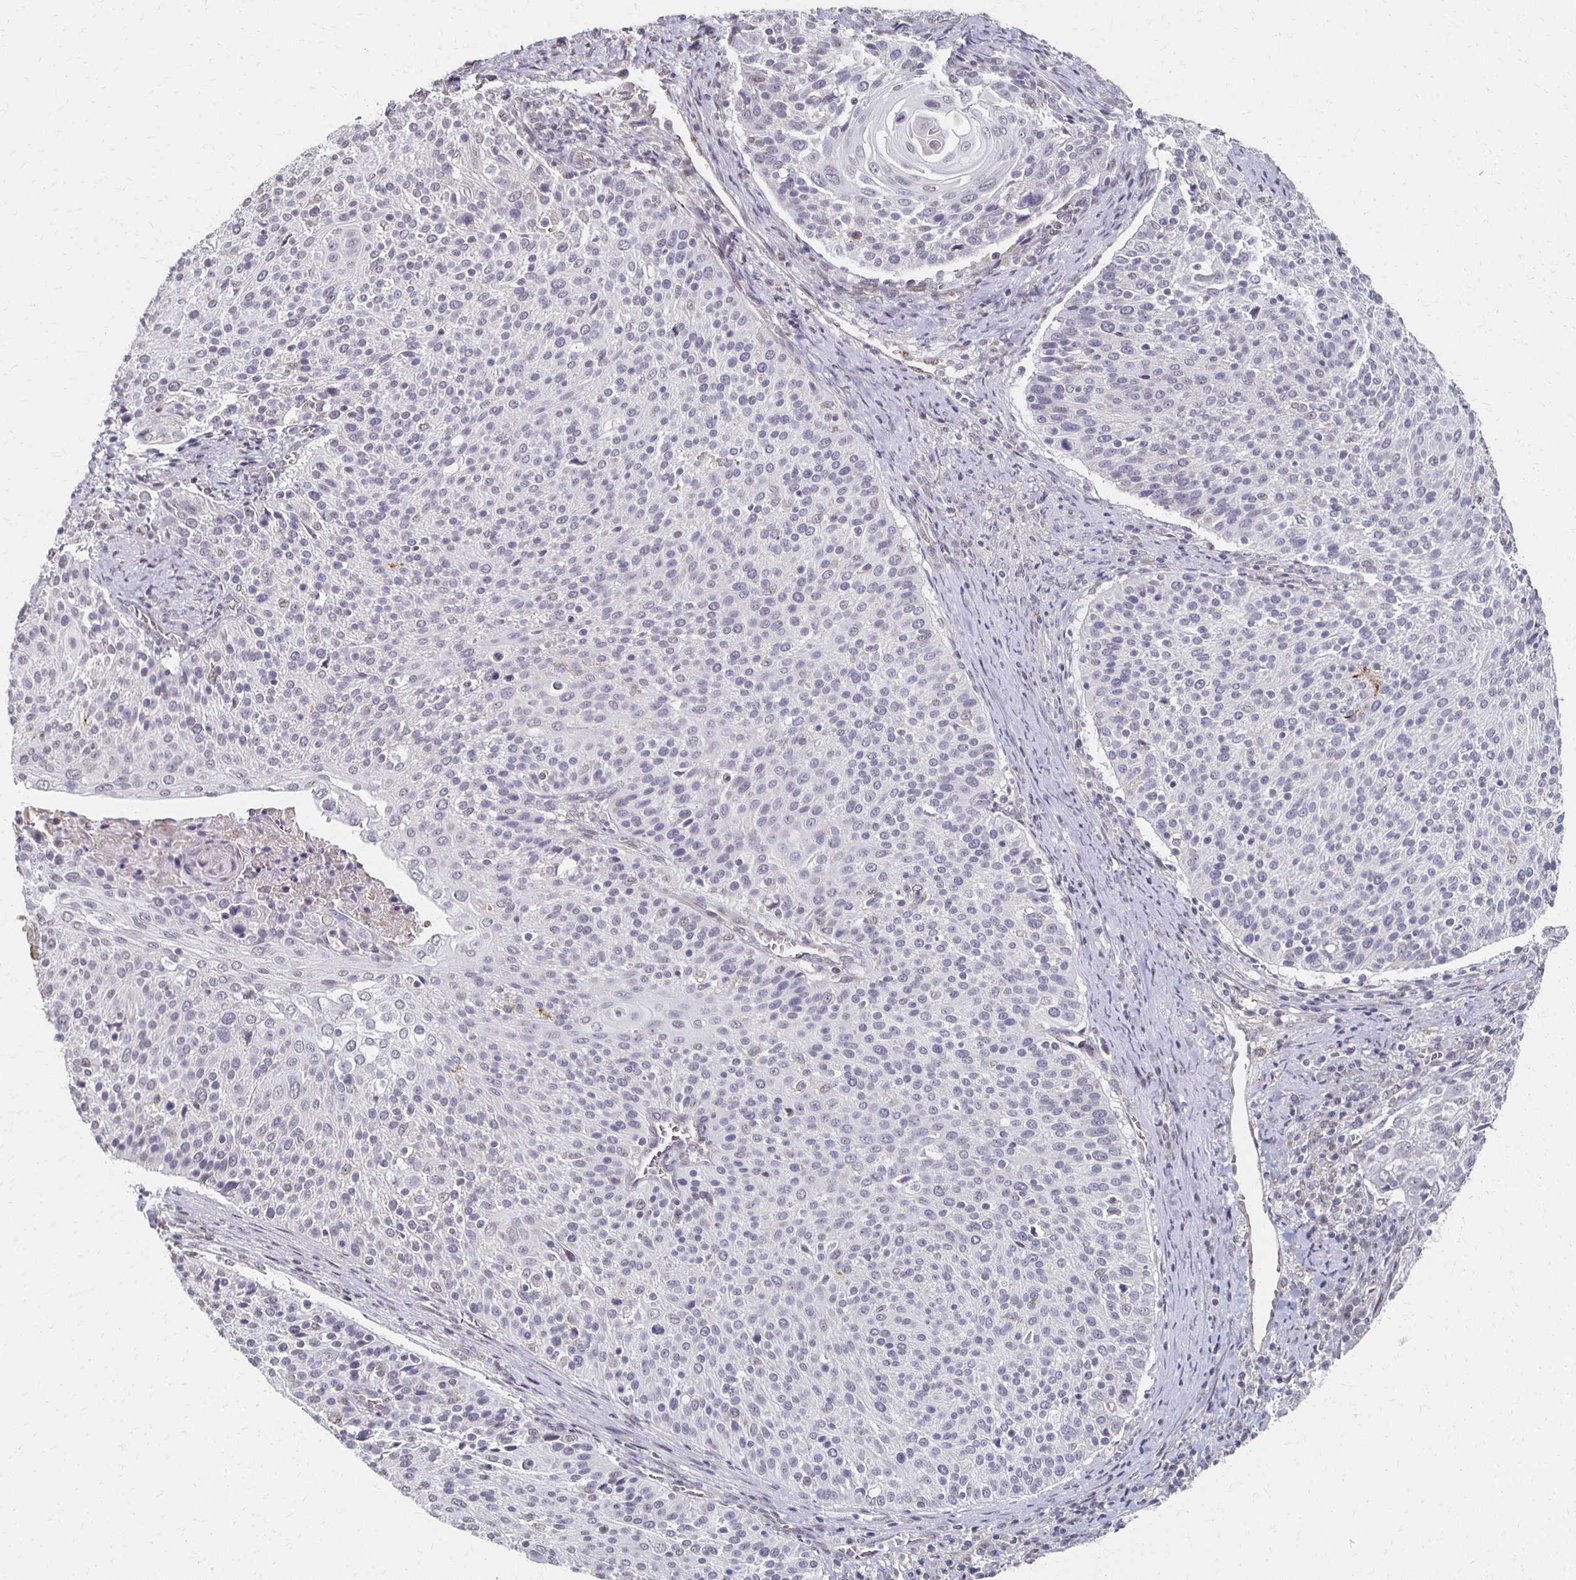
{"staining": {"intensity": "negative", "quantity": "none", "location": "none"}, "tissue": "cervical cancer", "cell_type": "Tumor cells", "image_type": "cancer", "snomed": [{"axis": "morphology", "description": "Squamous cell carcinoma, NOS"}, {"axis": "topography", "description": "Cervix"}], "caption": "This is a micrograph of IHC staining of squamous cell carcinoma (cervical), which shows no positivity in tumor cells.", "gene": "DAB1", "patient": {"sex": "female", "age": 31}}